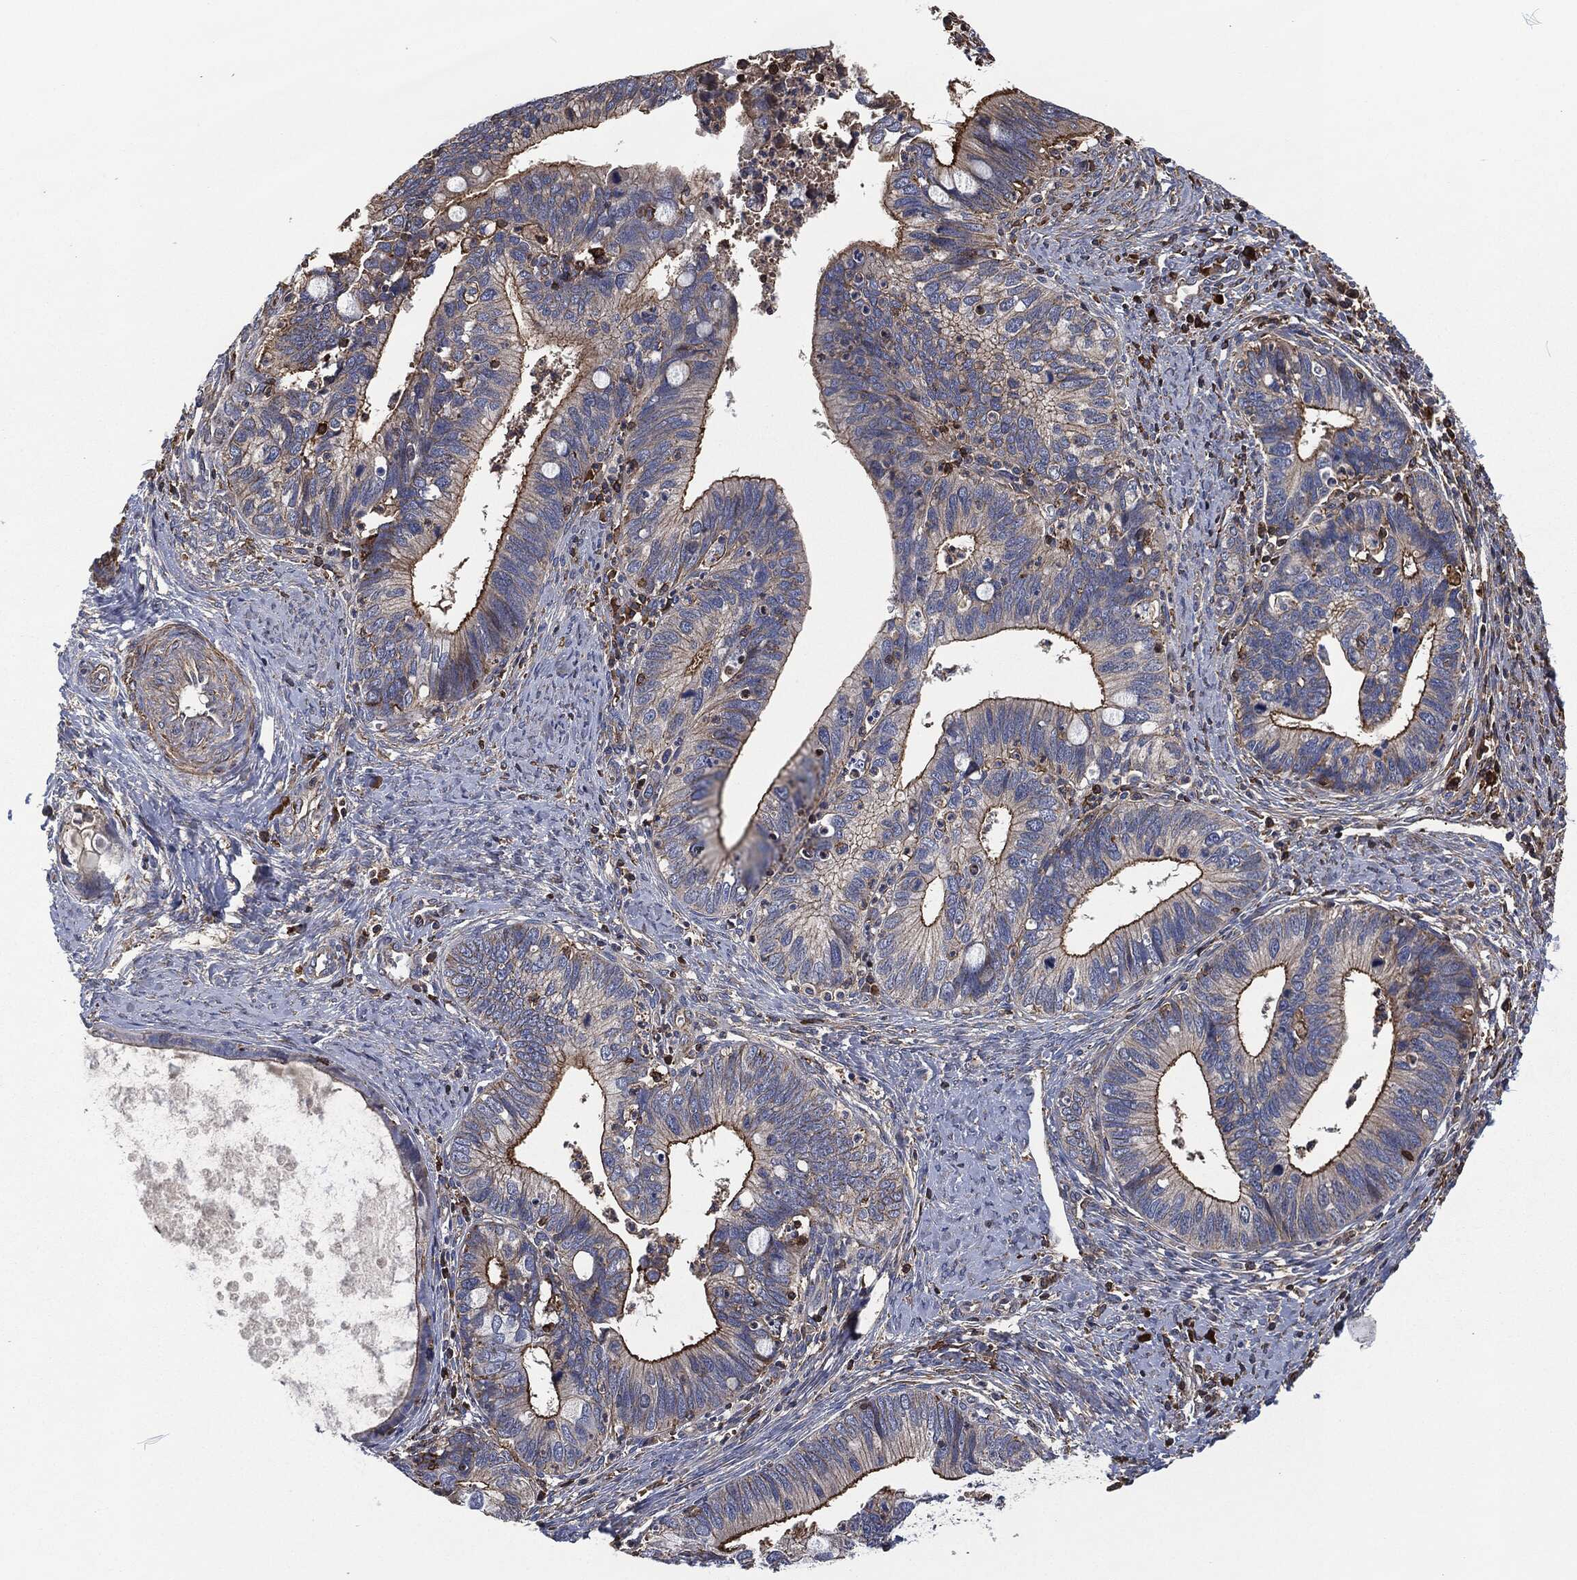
{"staining": {"intensity": "strong", "quantity": "<25%", "location": "cytoplasmic/membranous"}, "tissue": "cervical cancer", "cell_type": "Tumor cells", "image_type": "cancer", "snomed": [{"axis": "morphology", "description": "Adenocarcinoma, NOS"}, {"axis": "topography", "description": "Cervix"}], "caption": "Cervical cancer (adenocarcinoma) stained with IHC reveals strong cytoplasmic/membranous staining in about <25% of tumor cells.", "gene": "LGALS9", "patient": {"sex": "female", "age": 42}}